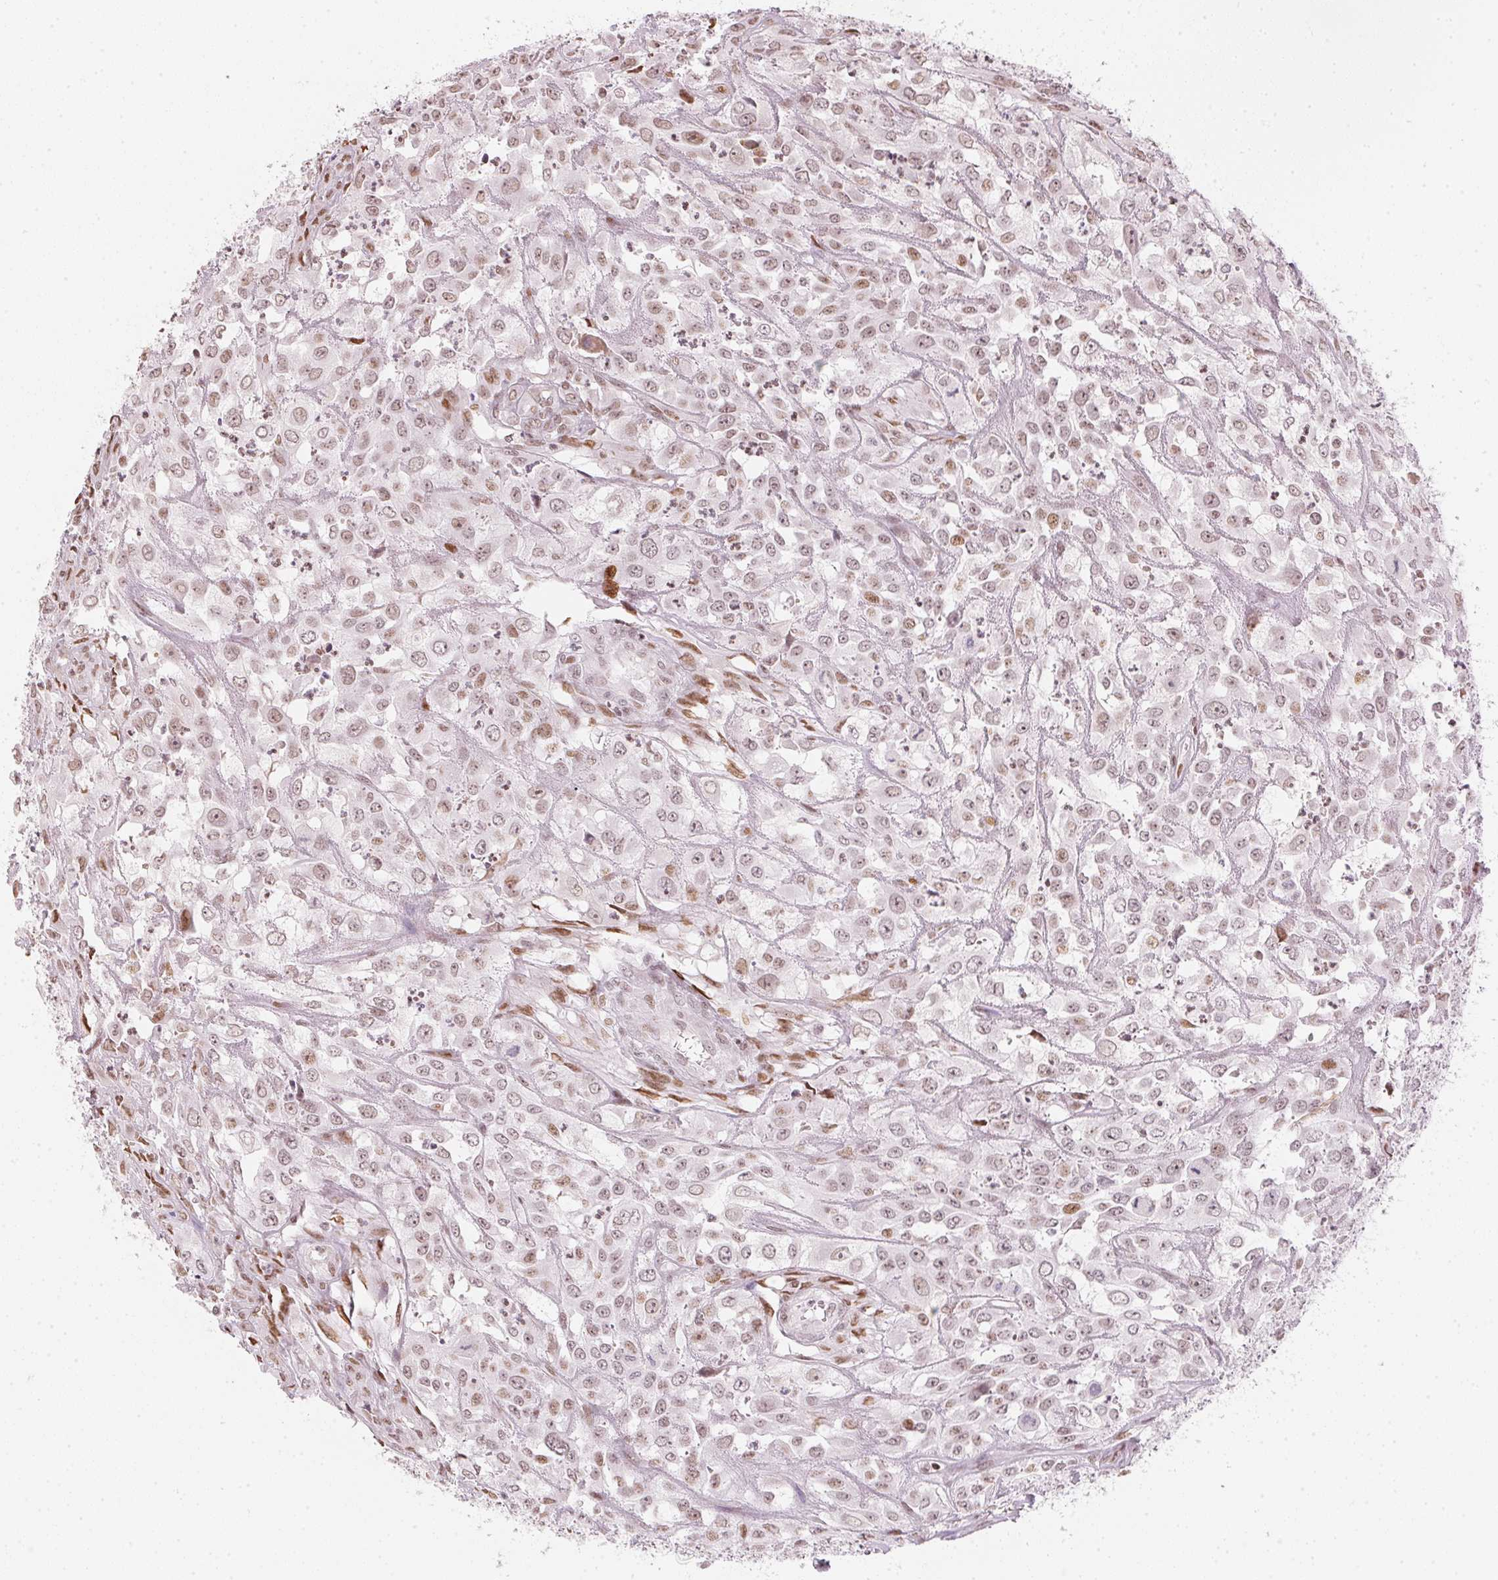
{"staining": {"intensity": "weak", "quantity": "25%-75%", "location": "nuclear"}, "tissue": "urothelial cancer", "cell_type": "Tumor cells", "image_type": "cancer", "snomed": [{"axis": "morphology", "description": "Urothelial carcinoma, High grade"}, {"axis": "topography", "description": "Urinary bladder"}], "caption": "A histopathology image showing weak nuclear expression in about 25%-75% of tumor cells in urothelial cancer, as visualized by brown immunohistochemical staining.", "gene": "KAT6A", "patient": {"sex": "male", "age": 67}}